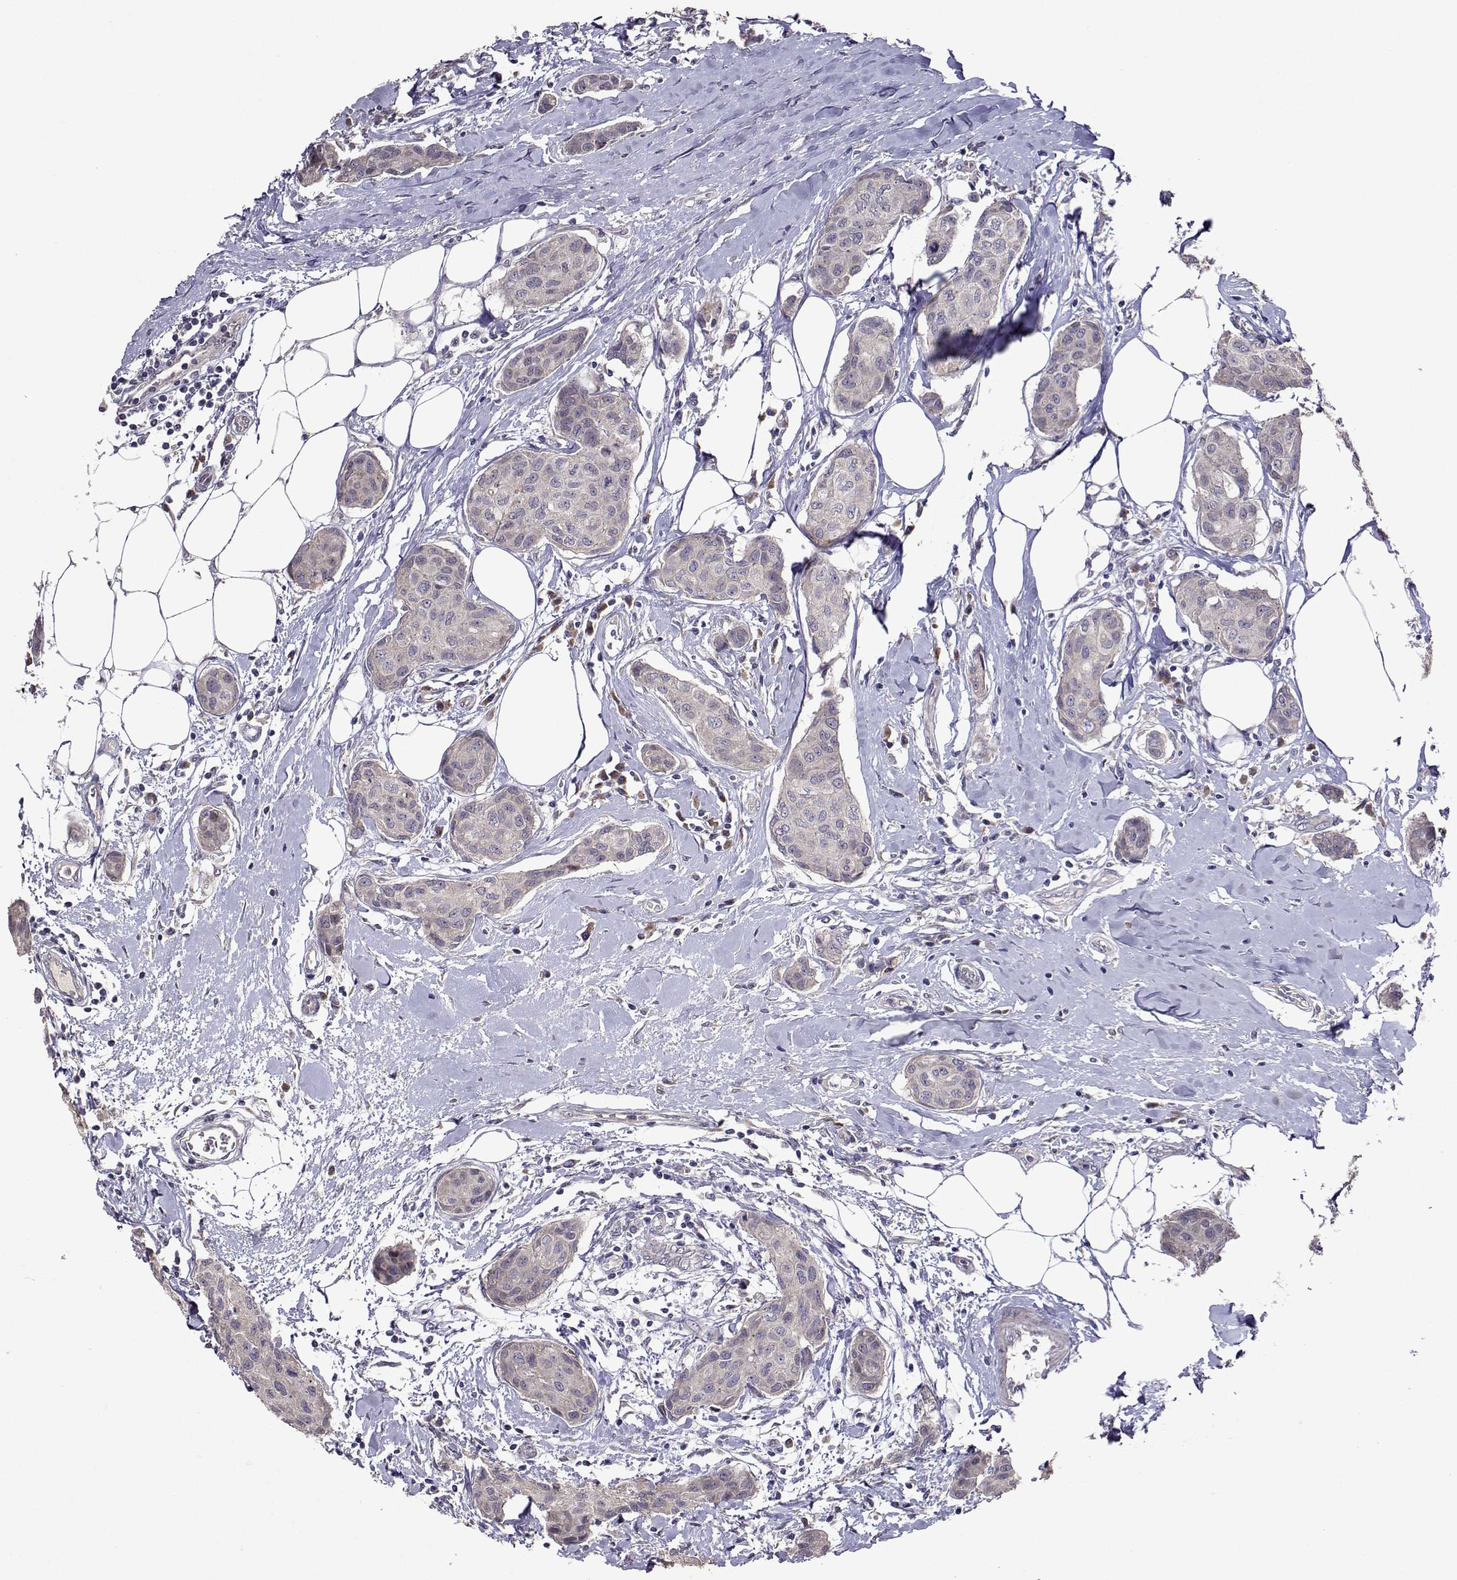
{"staining": {"intensity": "negative", "quantity": "none", "location": "none"}, "tissue": "breast cancer", "cell_type": "Tumor cells", "image_type": "cancer", "snomed": [{"axis": "morphology", "description": "Duct carcinoma"}, {"axis": "topography", "description": "Breast"}], "caption": "DAB (3,3'-diaminobenzidine) immunohistochemical staining of breast cancer demonstrates no significant positivity in tumor cells.", "gene": "TARBP2", "patient": {"sex": "female", "age": 80}}